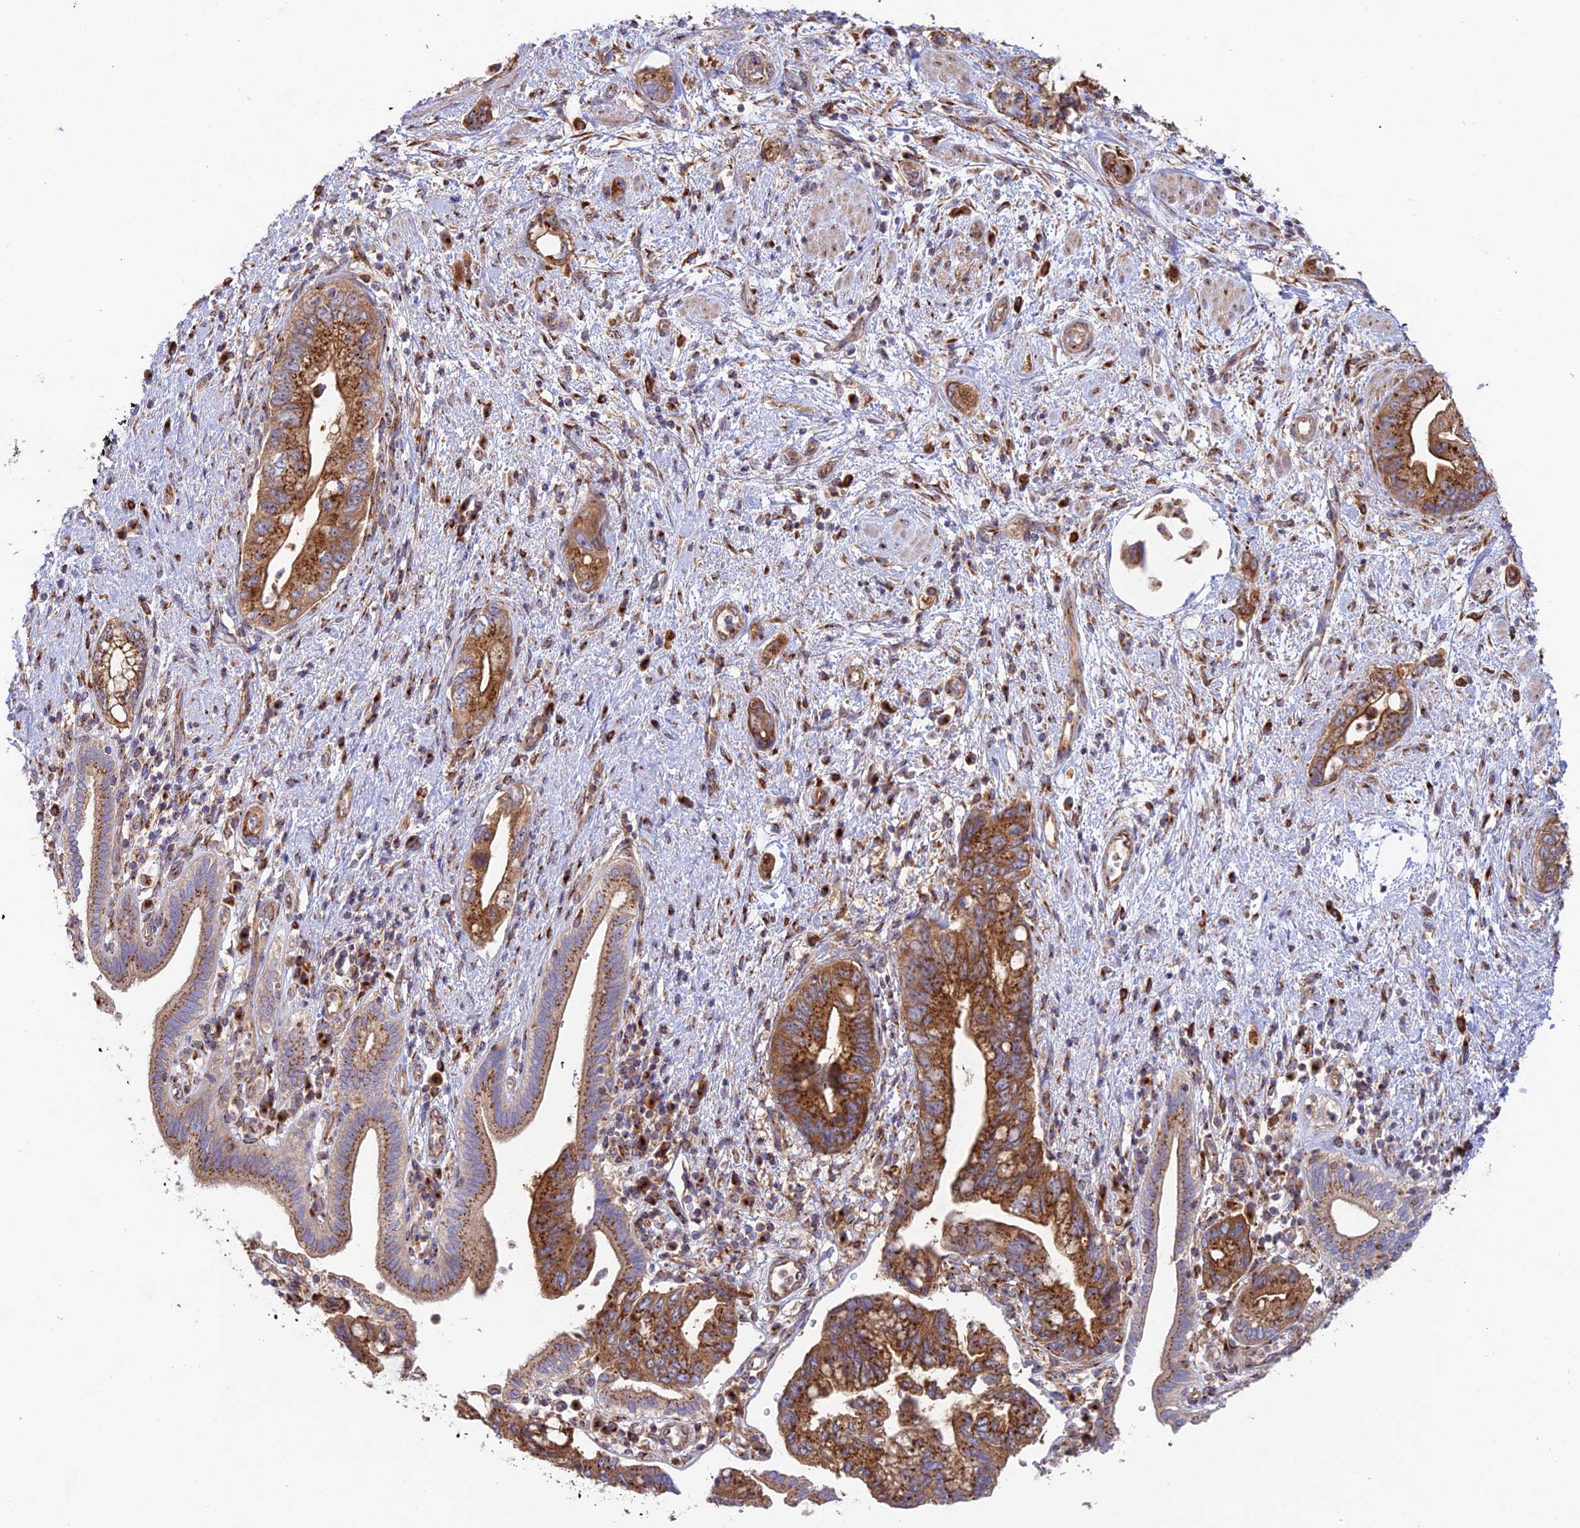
{"staining": {"intensity": "strong", "quantity": ">75%", "location": "cytoplasmic/membranous"}, "tissue": "pancreatic cancer", "cell_type": "Tumor cells", "image_type": "cancer", "snomed": [{"axis": "morphology", "description": "Adenocarcinoma, NOS"}, {"axis": "topography", "description": "Pancreas"}], "caption": "Brown immunohistochemical staining in adenocarcinoma (pancreatic) exhibits strong cytoplasmic/membranous expression in about >75% of tumor cells.", "gene": "GOLGA3", "patient": {"sex": "female", "age": 73}}